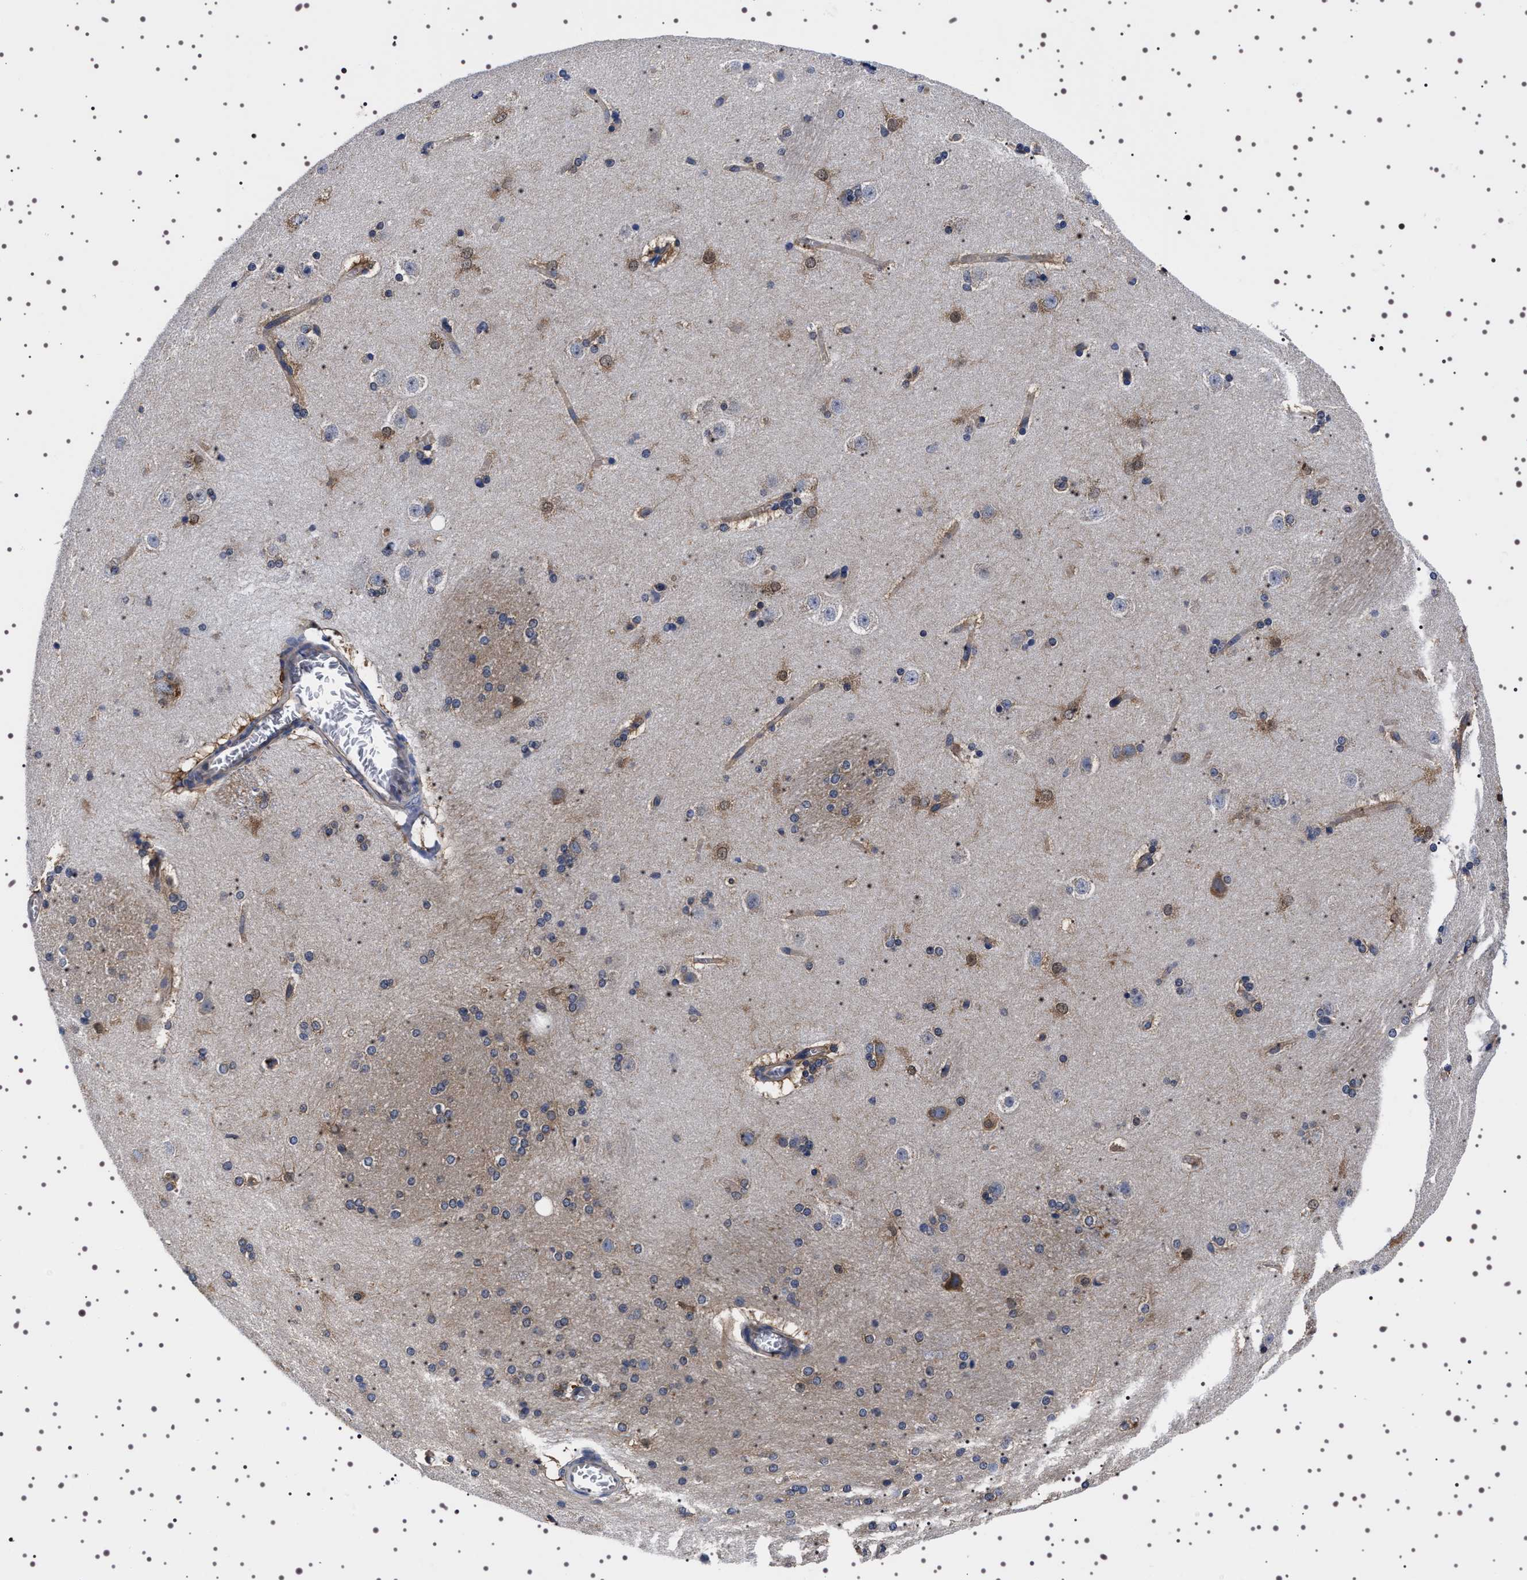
{"staining": {"intensity": "moderate", "quantity": "<25%", "location": "cytoplasmic/membranous"}, "tissue": "caudate", "cell_type": "Glial cells", "image_type": "normal", "snomed": [{"axis": "morphology", "description": "Normal tissue, NOS"}, {"axis": "topography", "description": "Lateral ventricle wall"}], "caption": "Moderate cytoplasmic/membranous expression is appreciated in approximately <25% of glial cells in benign caudate.", "gene": "DARS1", "patient": {"sex": "female", "age": 19}}